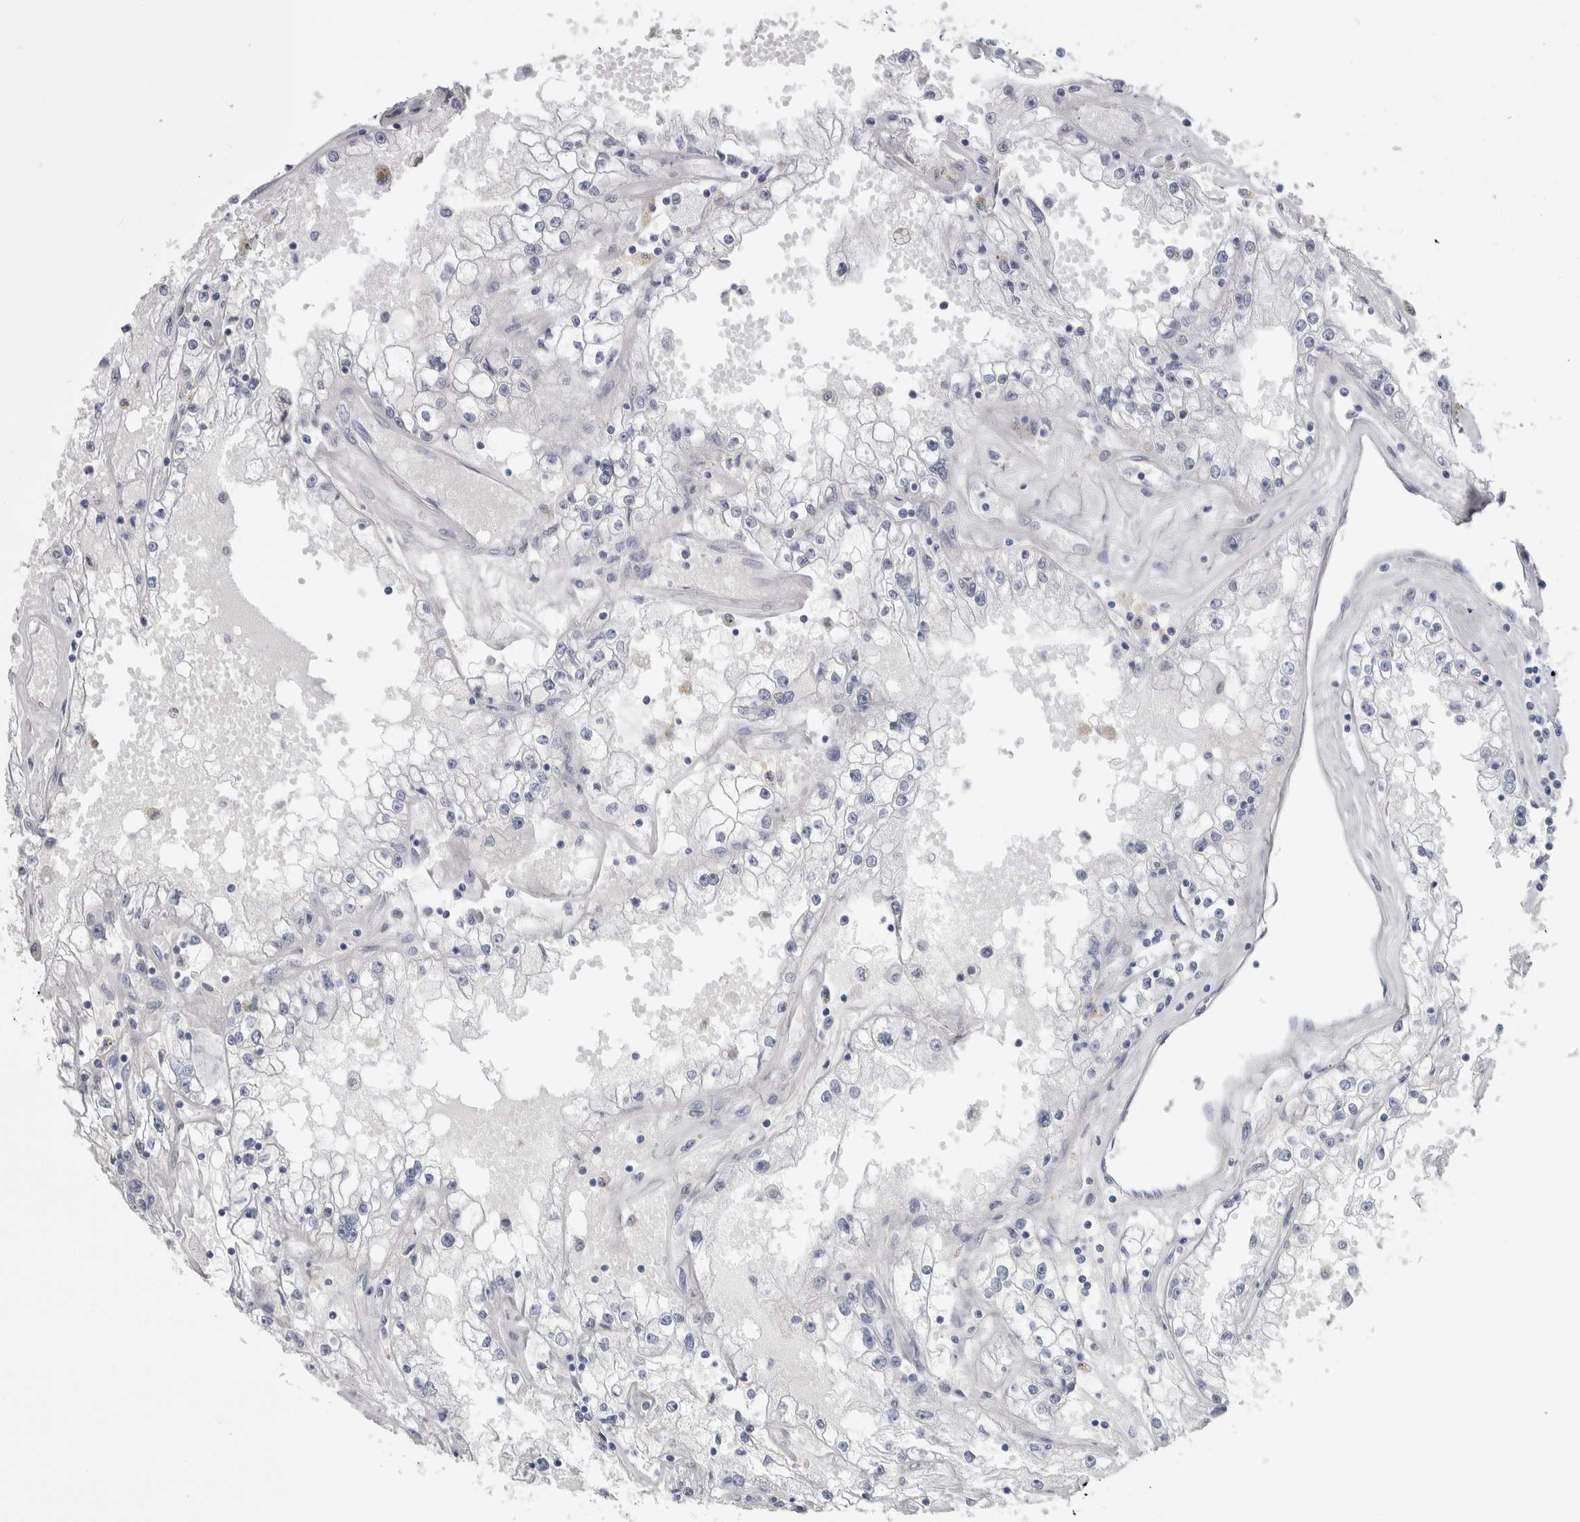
{"staining": {"intensity": "negative", "quantity": "none", "location": "none"}, "tissue": "renal cancer", "cell_type": "Tumor cells", "image_type": "cancer", "snomed": [{"axis": "morphology", "description": "Adenocarcinoma, NOS"}, {"axis": "topography", "description": "Kidney"}], "caption": "Immunohistochemistry (IHC) of renal adenocarcinoma reveals no positivity in tumor cells.", "gene": "GPHN", "patient": {"sex": "male", "age": 56}}